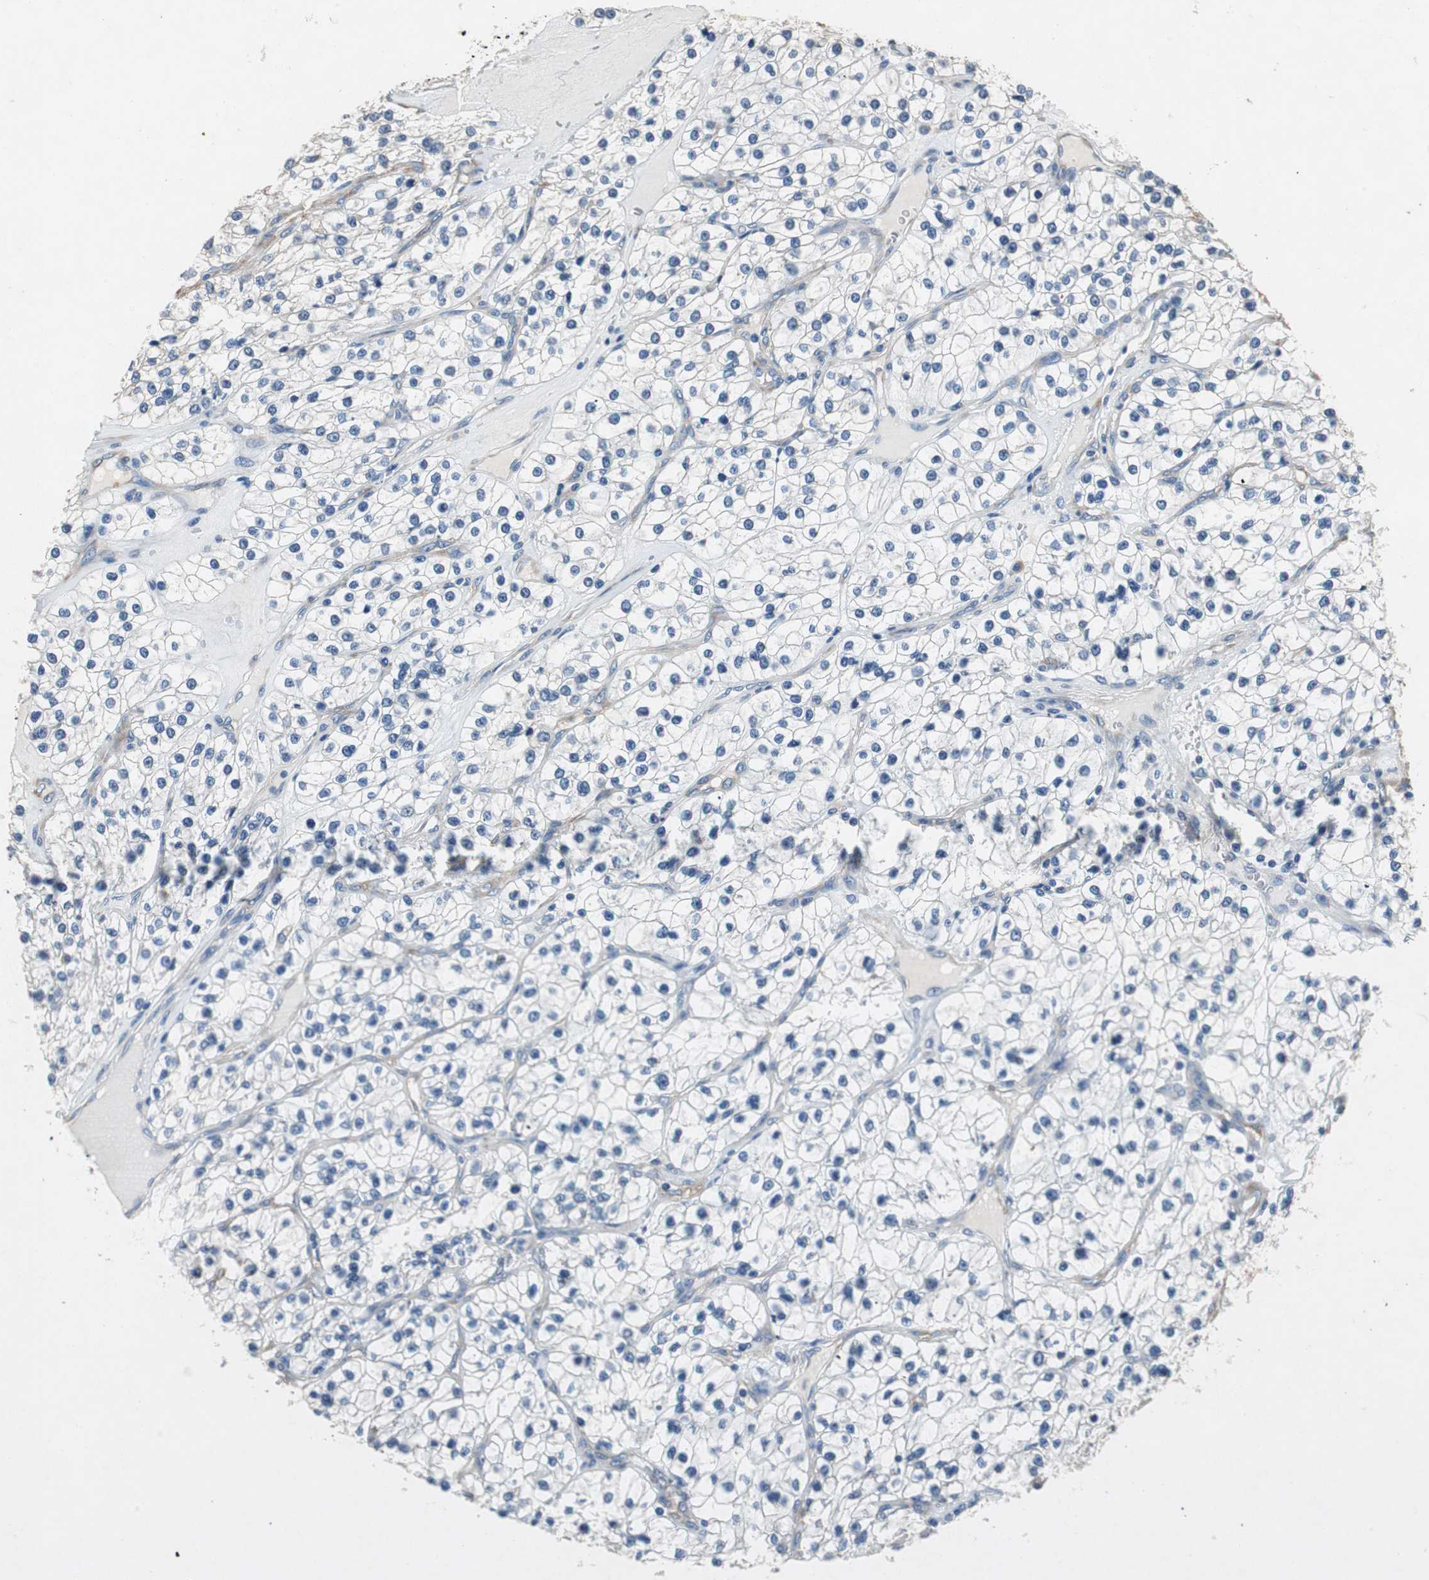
{"staining": {"intensity": "negative", "quantity": "none", "location": "none"}, "tissue": "renal cancer", "cell_type": "Tumor cells", "image_type": "cancer", "snomed": [{"axis": "morphology", "description": "Adenocarcinoma, NOS"}, {"axis": "topography", "description": "Kidney"}], "caption": "Immunohistochemistry (IHC) image of neoplastic tissue: renal adenocarcinoma stained with DAB (3,3'-diaminobenzidine) shows no significant protein positivity in tumor cells. (Brightfield microscopy of DAB (3,3'-diaminobenzidine) IHC at high magnification).", "gene": "RPL35", "patient": {"sex": "female", "age": 57}}